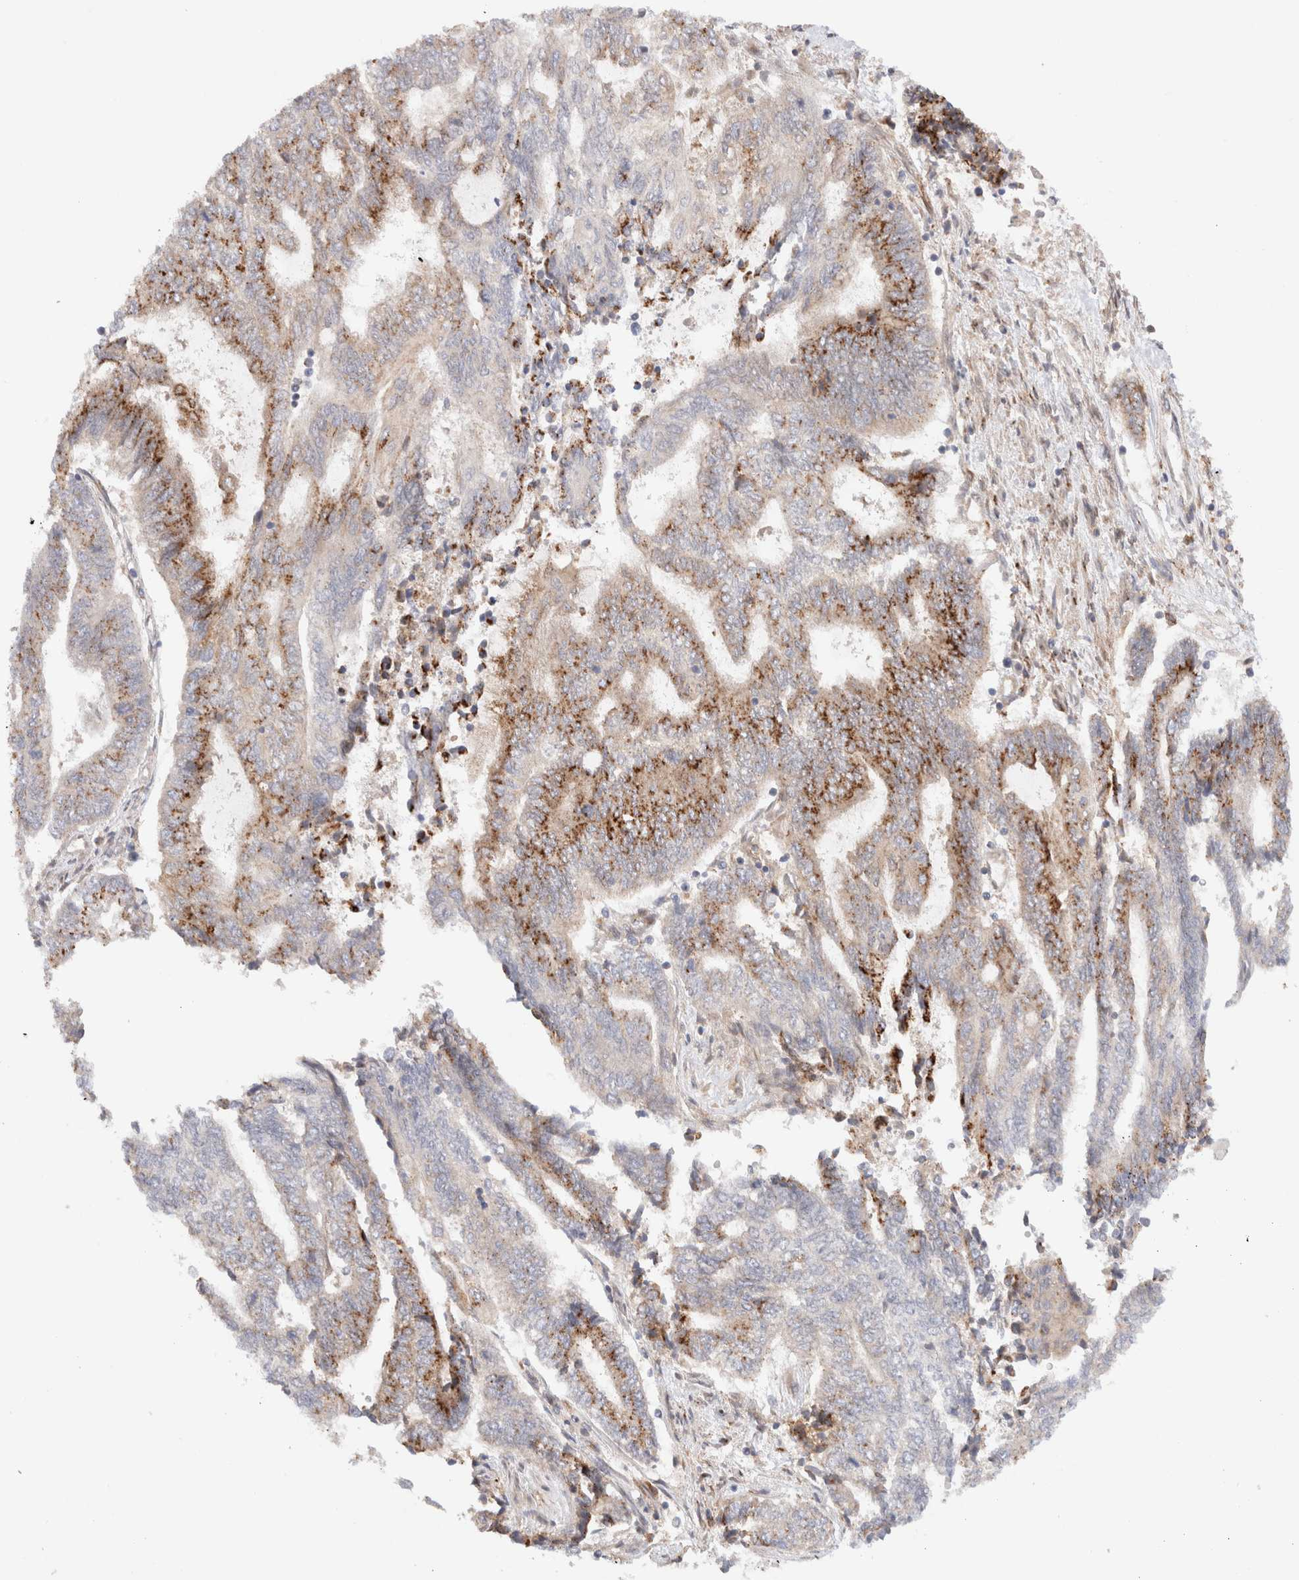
{"staining": {"intensity": "moderate", "quantity": "25%-75%", "location": "cytoplasmic/membranous"}, "tissue": "endometrial cancer", "cell_type": "Tumor cells", "image_type": "cancer", "snomed": [{"axis": "morphology", "description": "Adenocarcinoma, NOS"}, {"axis": "topography", "description": "Uterus"}, {"axis": "topography", "description": "Endometrium"}], "caption": "Brown immunohistochemical staining in endometrial cancer (adenocarcinoma) shows moderate cytoplasmic/membranous positivity in about 25%-75% of tumor cells.", "gene": "GCN1", "patient": {"sex": "female", "age": 70}}